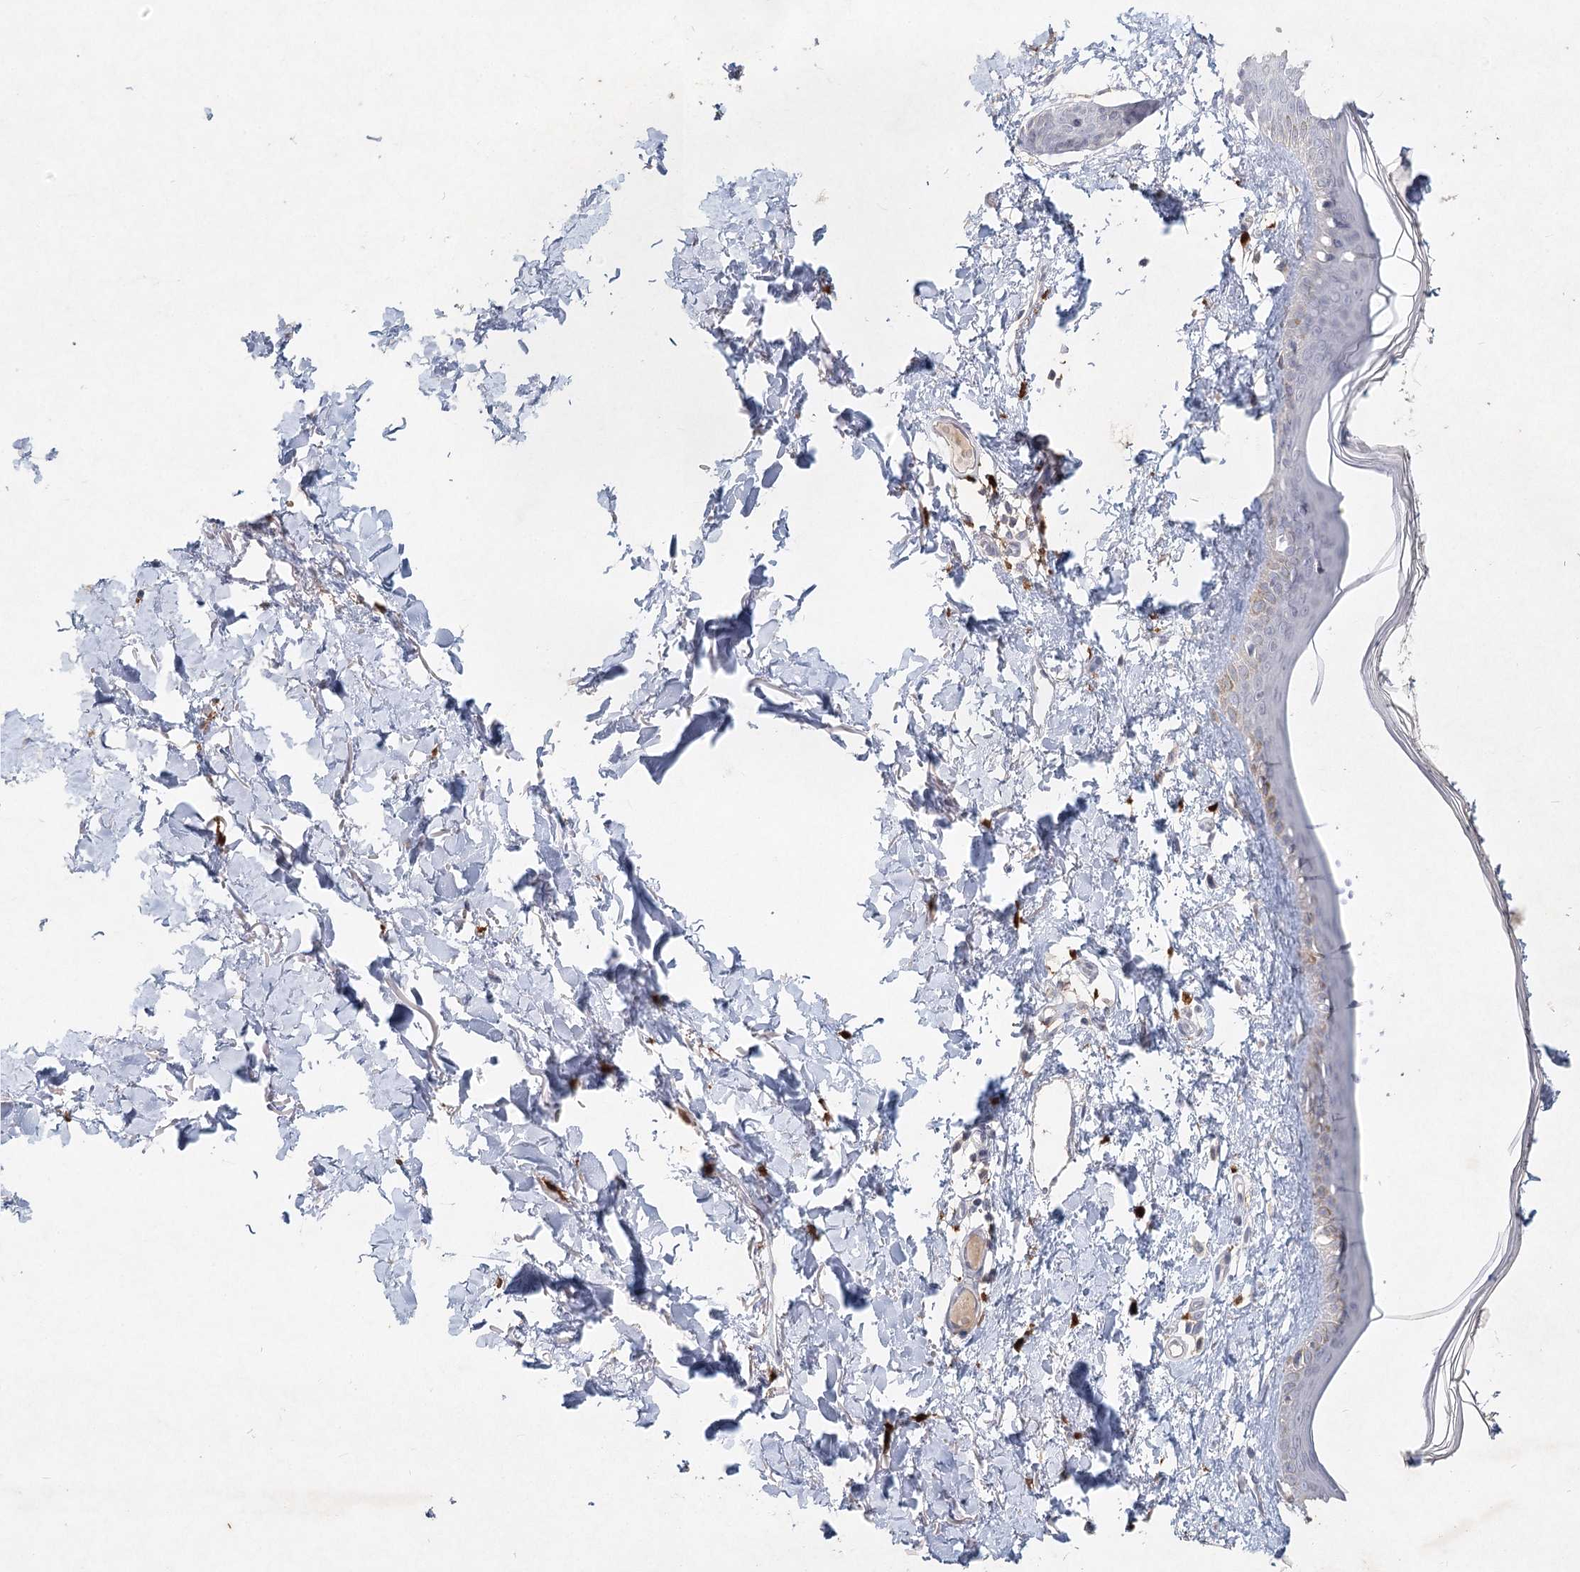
{"staining": {"intensity": "strong", "quantity": "25%-75%", "location": "cytoplasmic/membranous"}, "tissue": "skin", "cell_type": "Fibroblasts", "image_type": "normal", "snomed": [{"axis": "morphology", "description": "Normal tissue, NOS"}, {"axis": "topography", "description": "Skin"}], "caption": "Unremarkable skin shows strong cytoplasmic/membranous expression in about 25%-75% of fibroblasts, visualized by immunohistochemistry. (IHC, brightfield microscopy, high magnification).", "gene": "ARSI", "patient": {"sex": "female", "age": 58}}